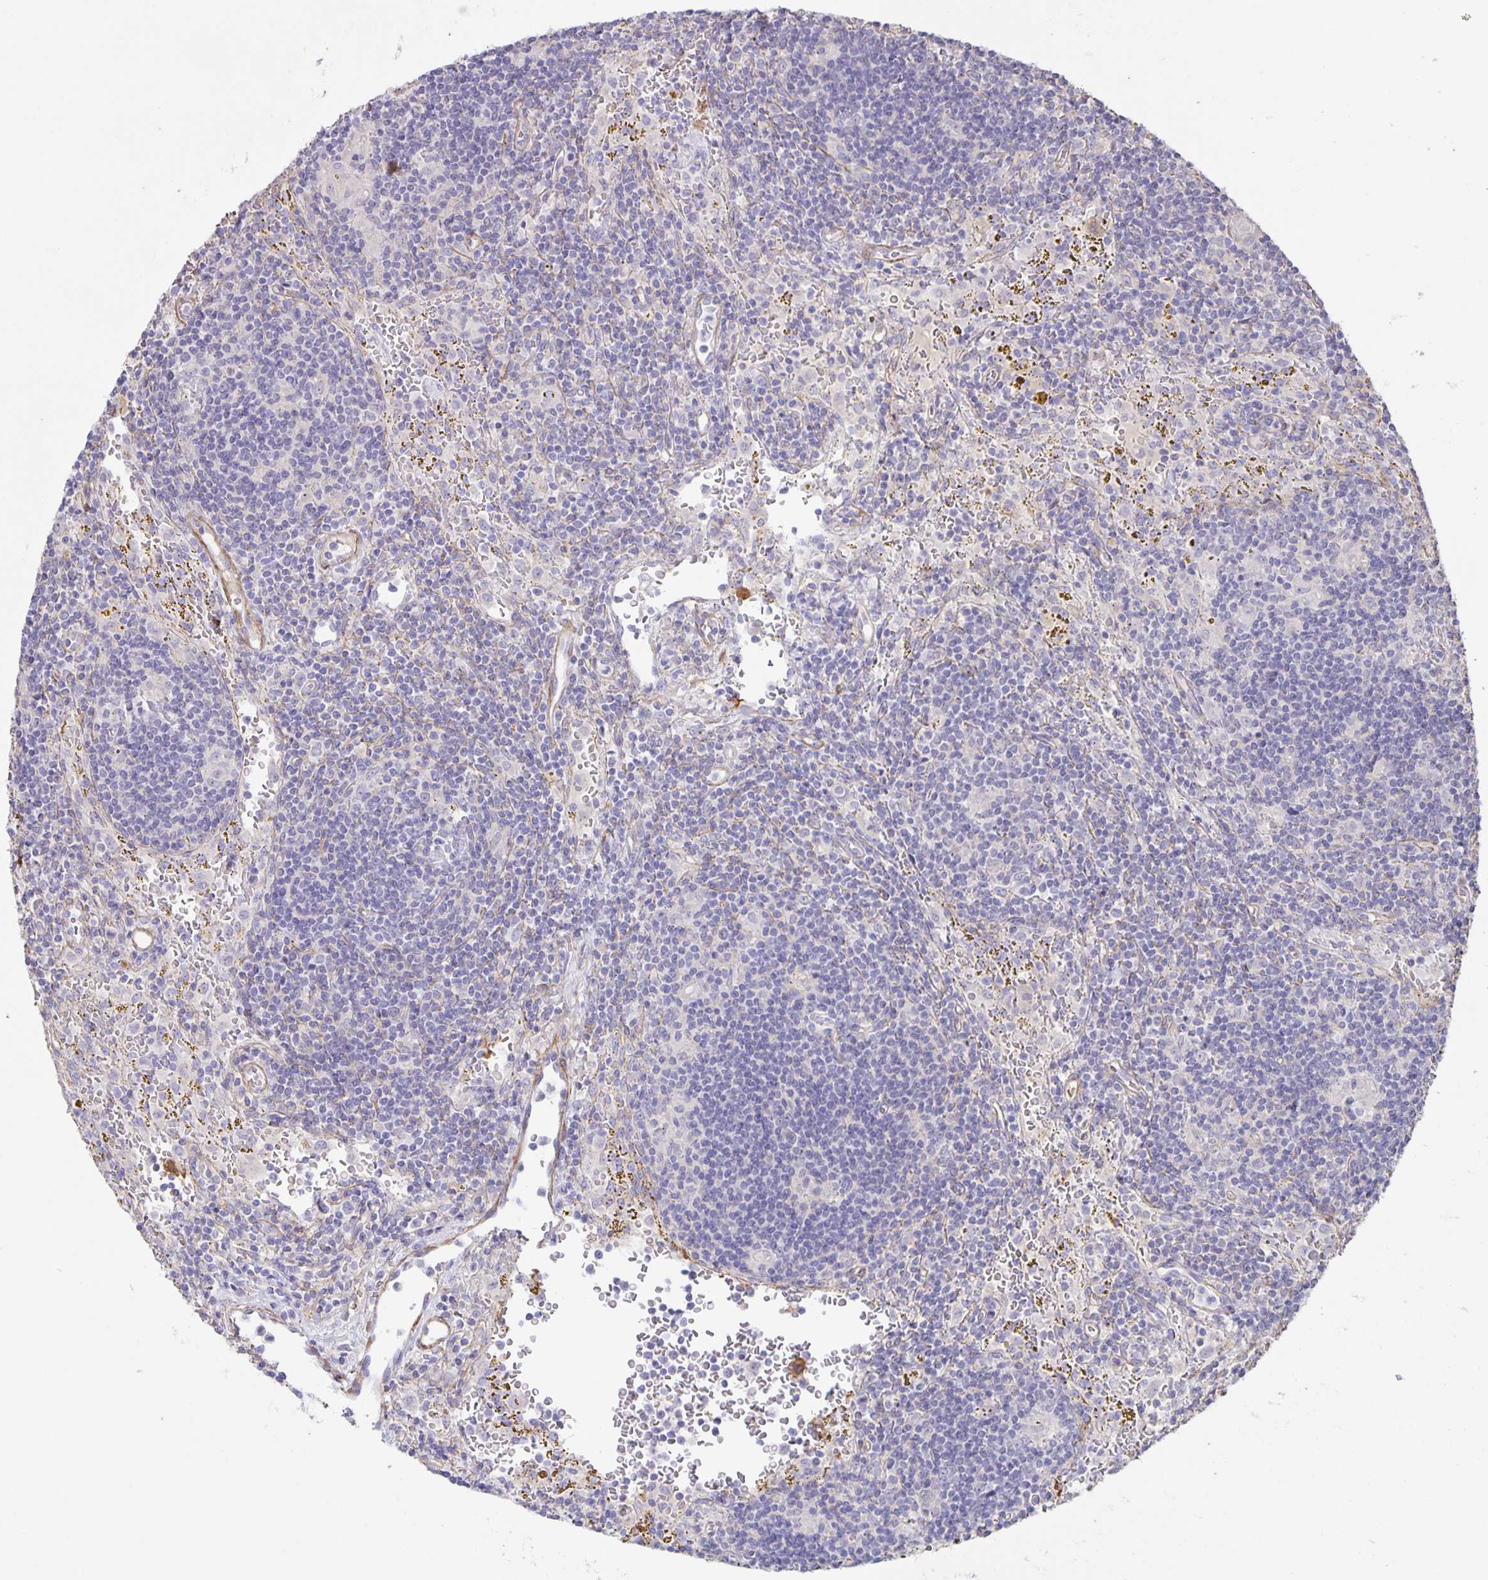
{"staining": {"intensity": "negative", "quantity": "none", "location": "none"}, "tissue": "lymphoma", "cell_type": "Tumor cells", "image_type": "cancer", "snomed": [{"axis": "morphology", "description": "Malignant lymphoma, non-Hodgkin's type, Low grade"}, {"axis": "topography", "description": "Spleen"}], "caption": "Immunohistochemistry photomicrograph of neoplastic tissue: malignant lymphoma, non-Hodgkin's type (low-grade) stained with DAB (3,3'-diaminobenzidine) demonstrates no significant protein positivity in tumor cells.", "gene": "SRCIN1", "patient": {"sex": "female", "age": 70}}